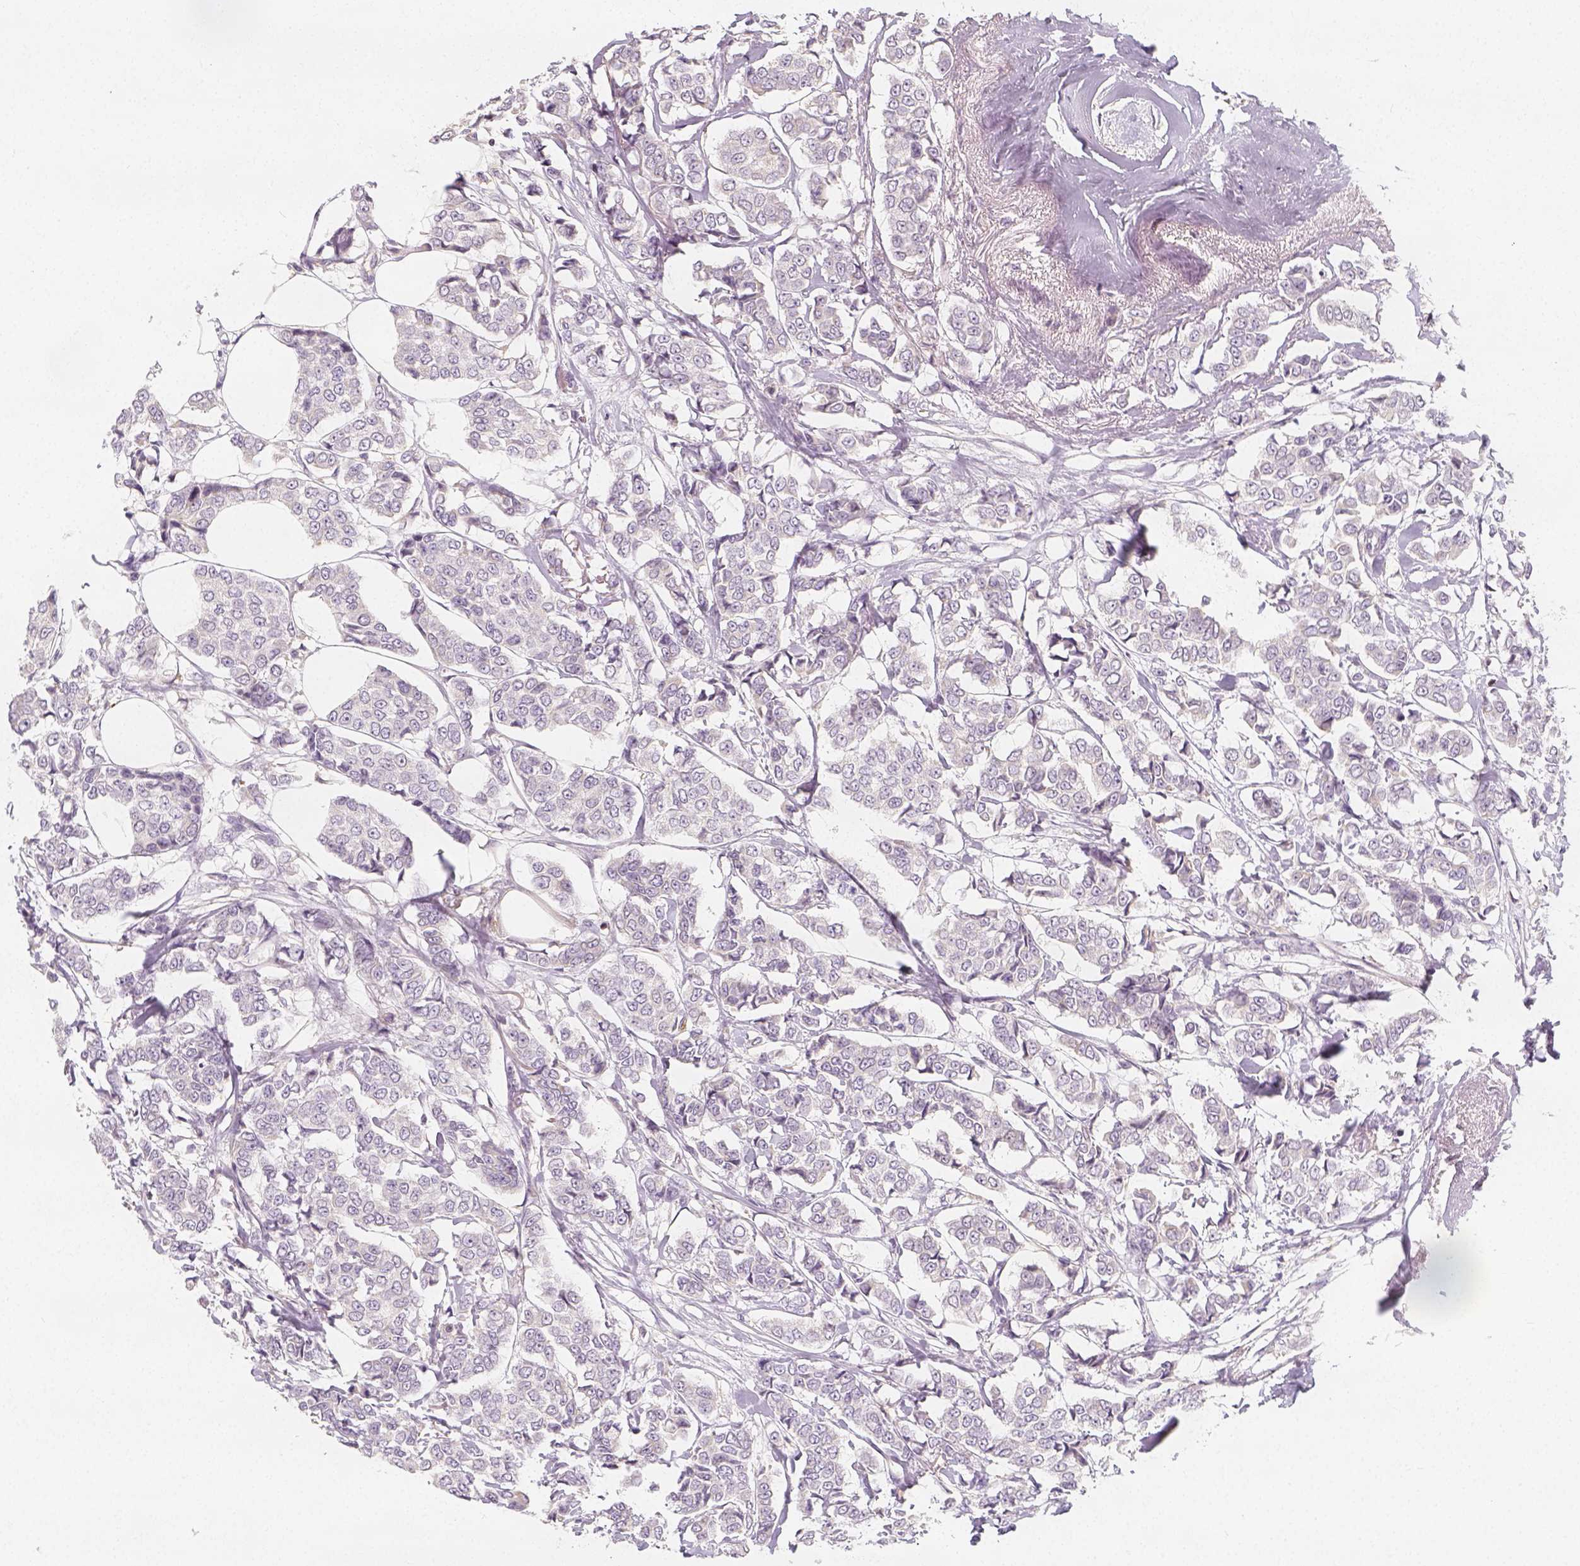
{"staining": {"intensity": "negative", "quantity": "none", "location": "none"}, "tissue": "breast cancer", "cell_type": "Tumor cells", "image_type": "cancer", "snomed": [{"axis": "morphology", "description": "Duct carcinoma"}, {"axis": "topography", "description": "Breast"}], "caption": "High magnification brightfield microscopy of breast intraductal carcinoma stained with DAB (brown) and counterstained with hematoxylin (blue): tumor cells show no significant staining.", "gene": "PTPRJ", "patient": {"sex": "female", "age": 94}}